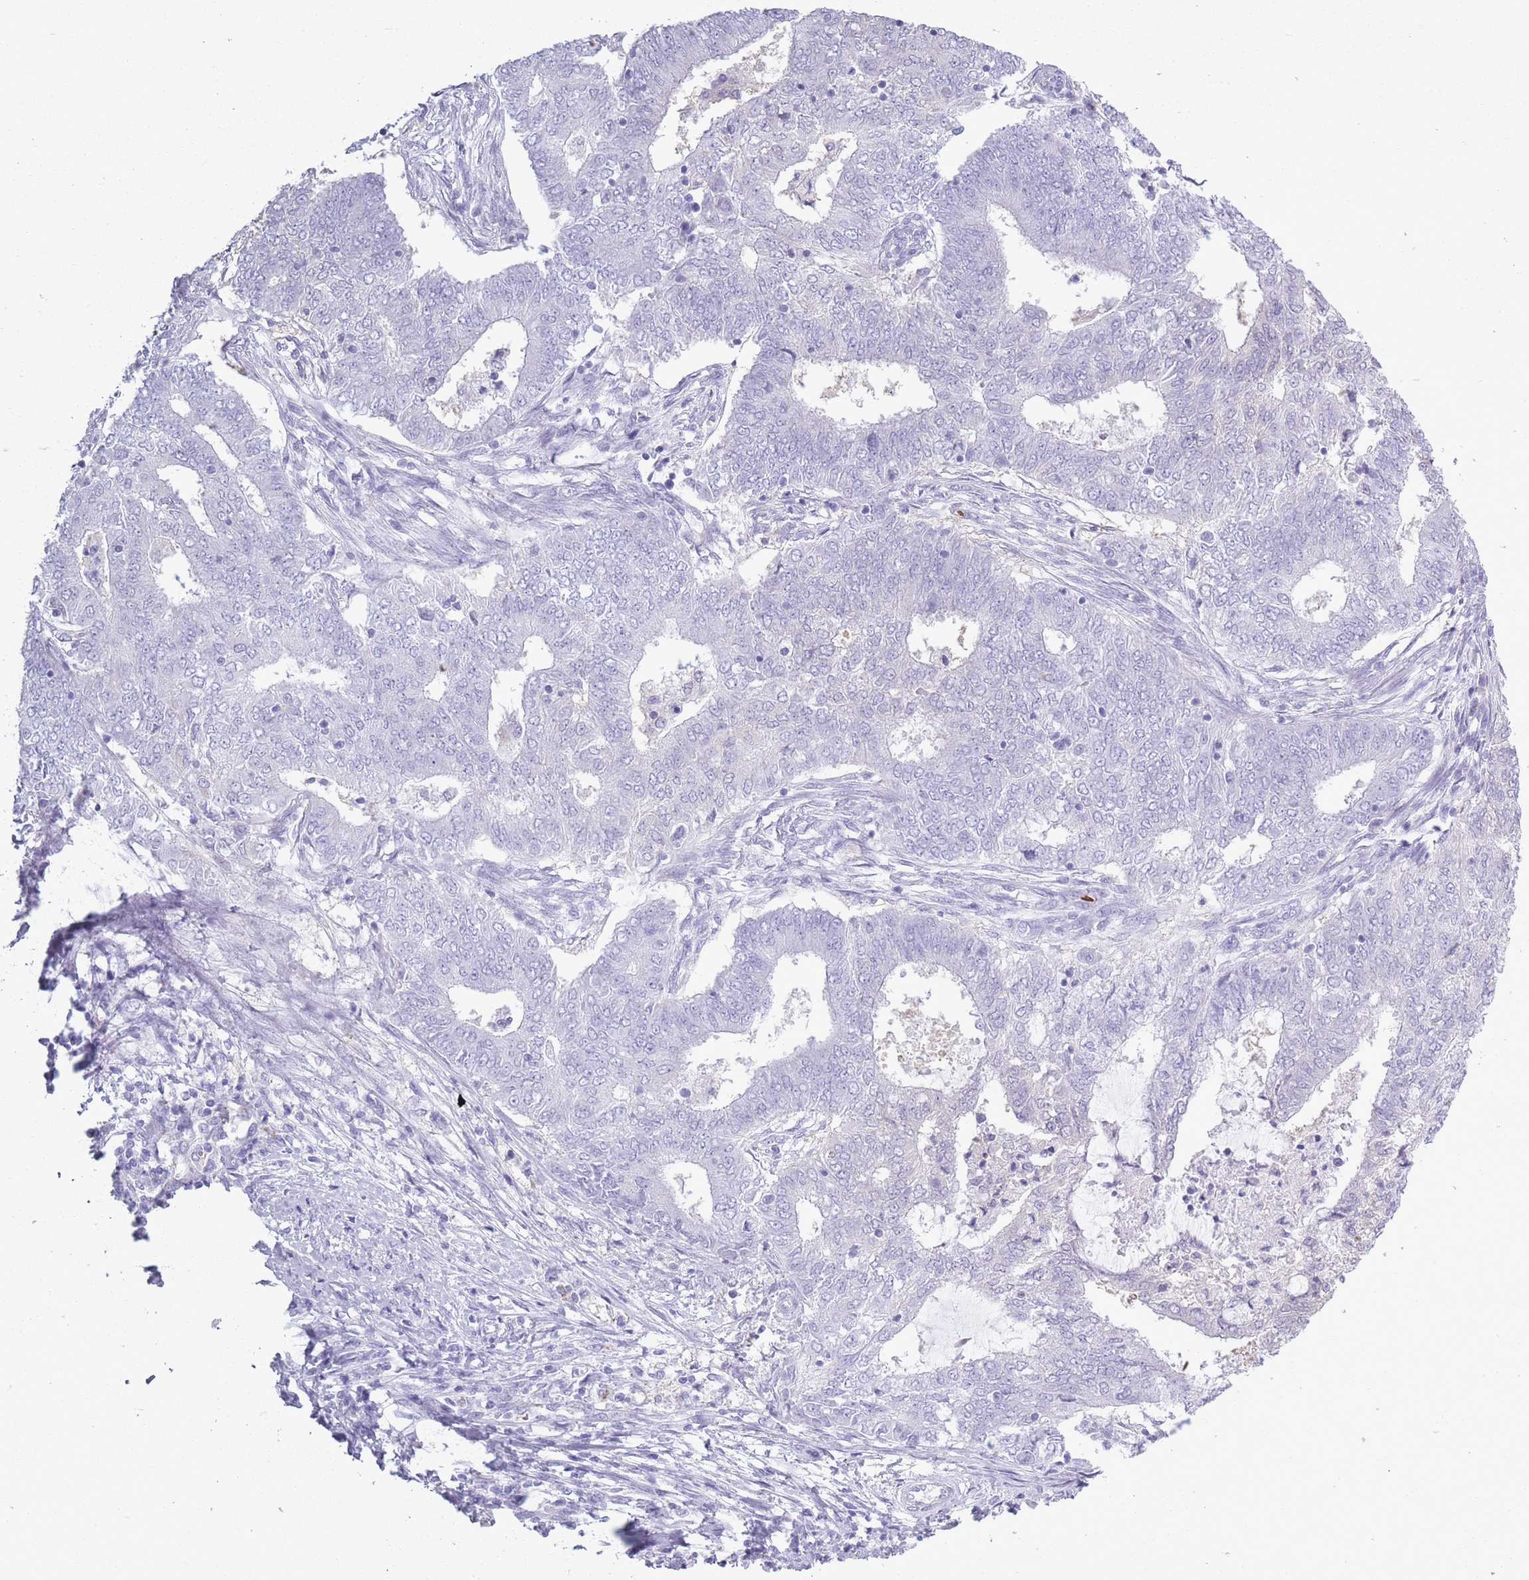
{"staining": {"intensity": "negative", "quantity": "none", "location": "none"}, "tissue": "endometrial cancer", "cell_type": "Tumor cells", "image_type": "cancer", "snomed": [{"axis": "morphology", "description": "Adenocarcinoma, NOS"}, {"axis": "topography", "description": "Endometrium"}], "caption": "This is an immunohistochemistry (IHC) histopathology image of human endometrial cancer. There is no staining in tumor cells.", "gene": "OR7C1", "patient": {"sex": "female", "age": 62}}